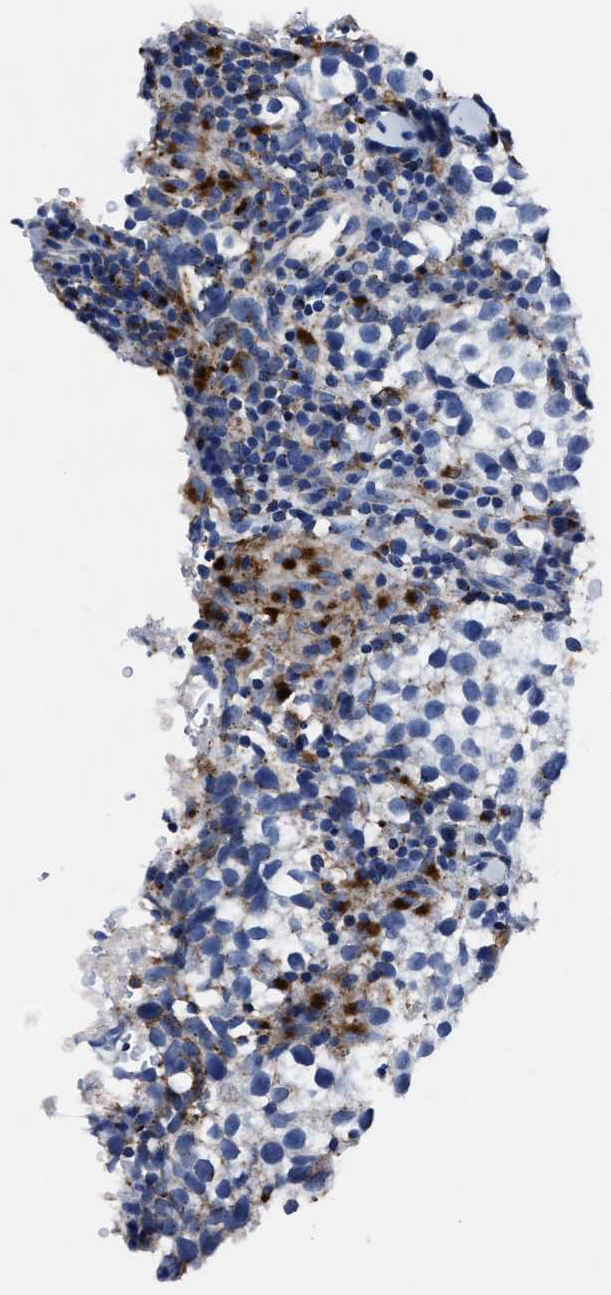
{"staining": {"intensity": "negative", "quantity": "none", "location": "none"}, "tissue": "testis cancer", "cell_type": "Tumor cells", "image_type": "cancer", "snomed": [{"axis": "morphology", "description": "Seminoma, NOS"}, {"axis": "morphology", "description": "Carcinoma, Embryonal, NOS"}, {"axis": "topography", "description": "Testis"}], "caption": "The immunohistochemistry (IHC) histopathology image has no significant expression in tumor cells of testis cancer tissue.", "gene": "LAMTOR4", "patient": {"sex": "male", "age": 36}}